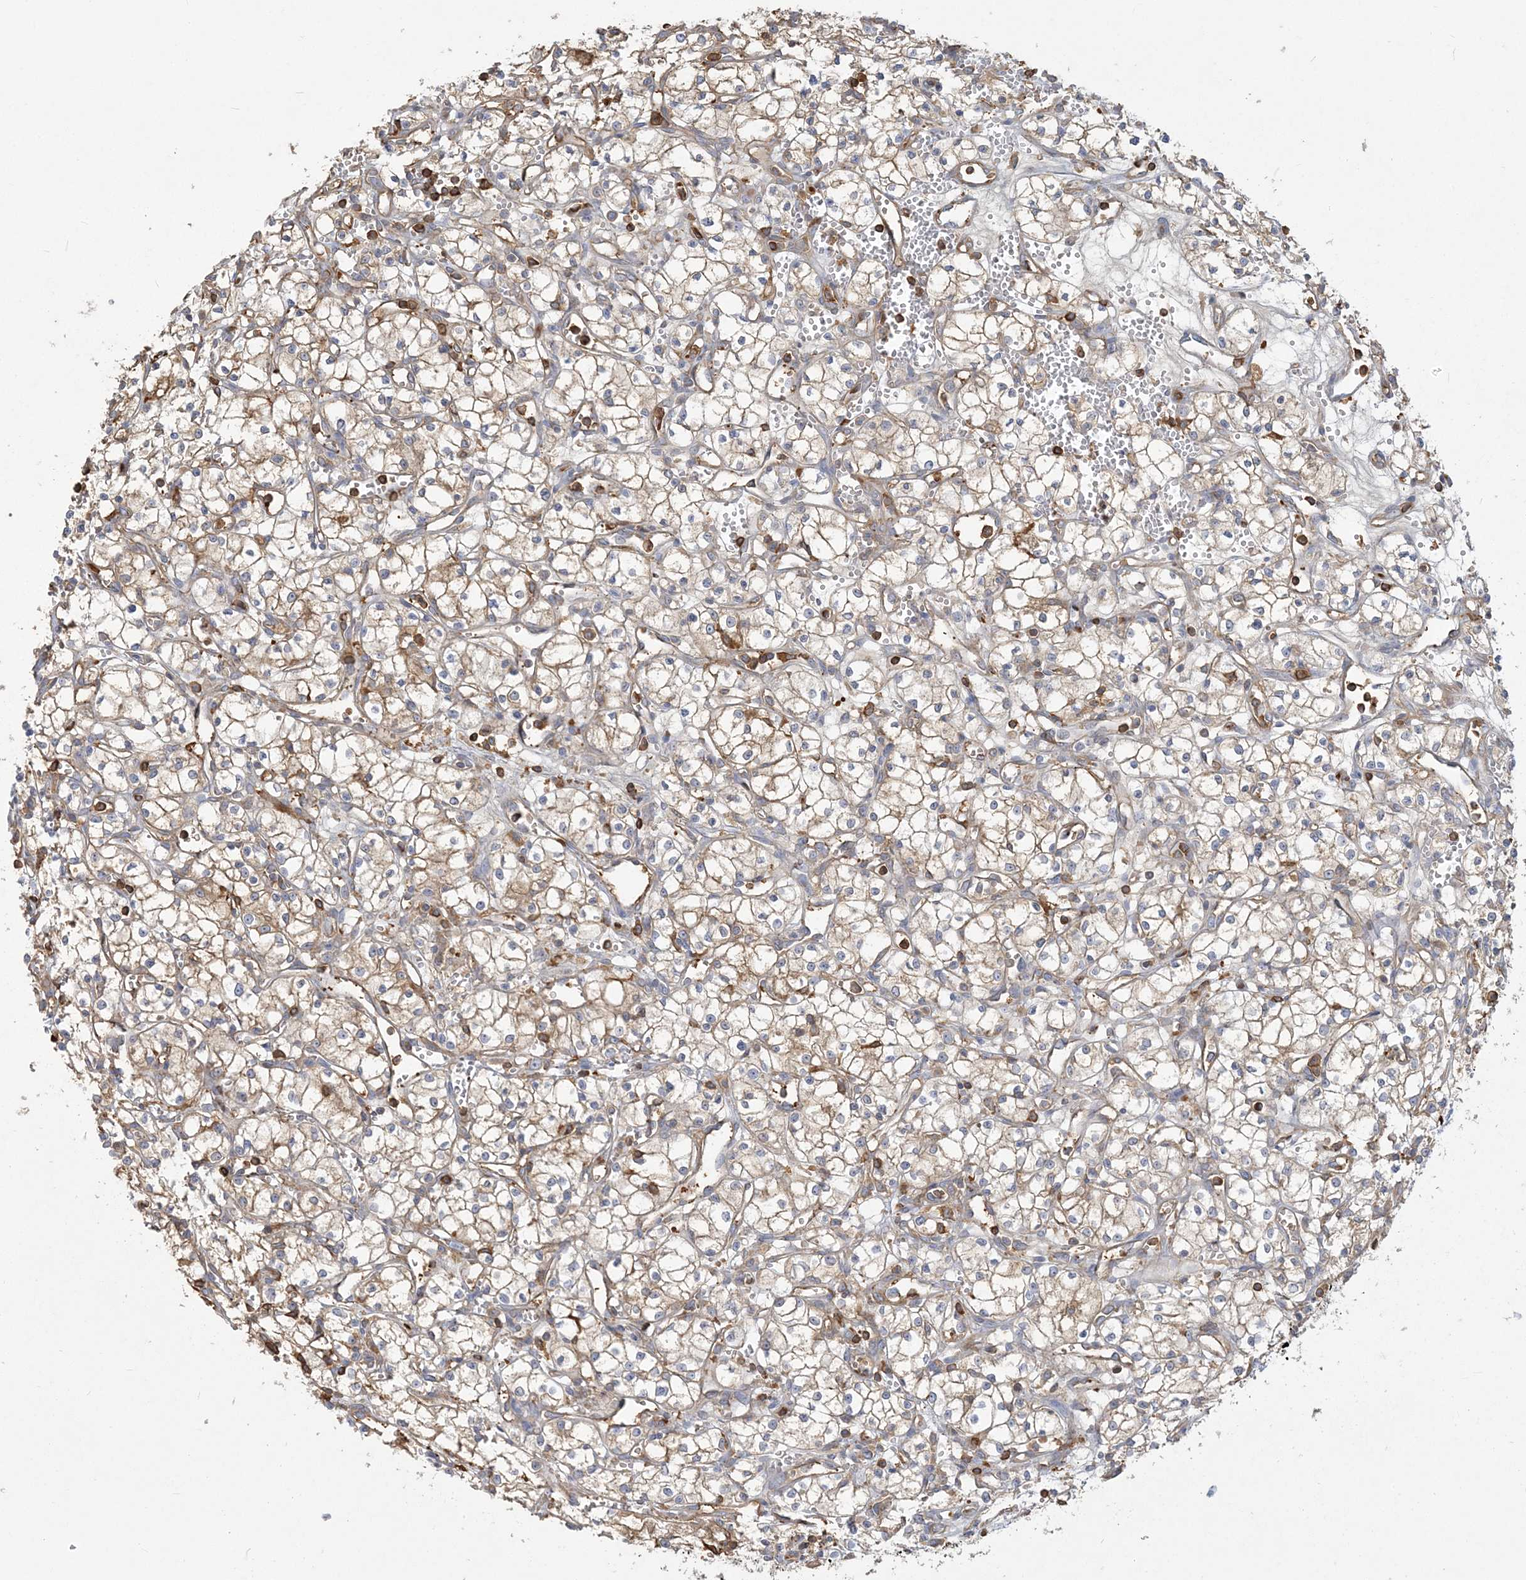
{"staining": {"intensity": "weak", "quantity": ">75%", "location": "cytoplasmic/membranous"}, "tissue": "renal cancer", "cell_type": "Tumor cells", "image_type": "cancer", "snomed": [{"axis": "morphology", "description": "Adenocarcinoma, NOS"}, {"axis": "topography", "description": "Kidney"}], "caption": "Renal cancer stained with a protein marker reveals weak staining in tumor cells.", "gene": "ANKS1A", "patient": {"sex": "male", "age": 59}}